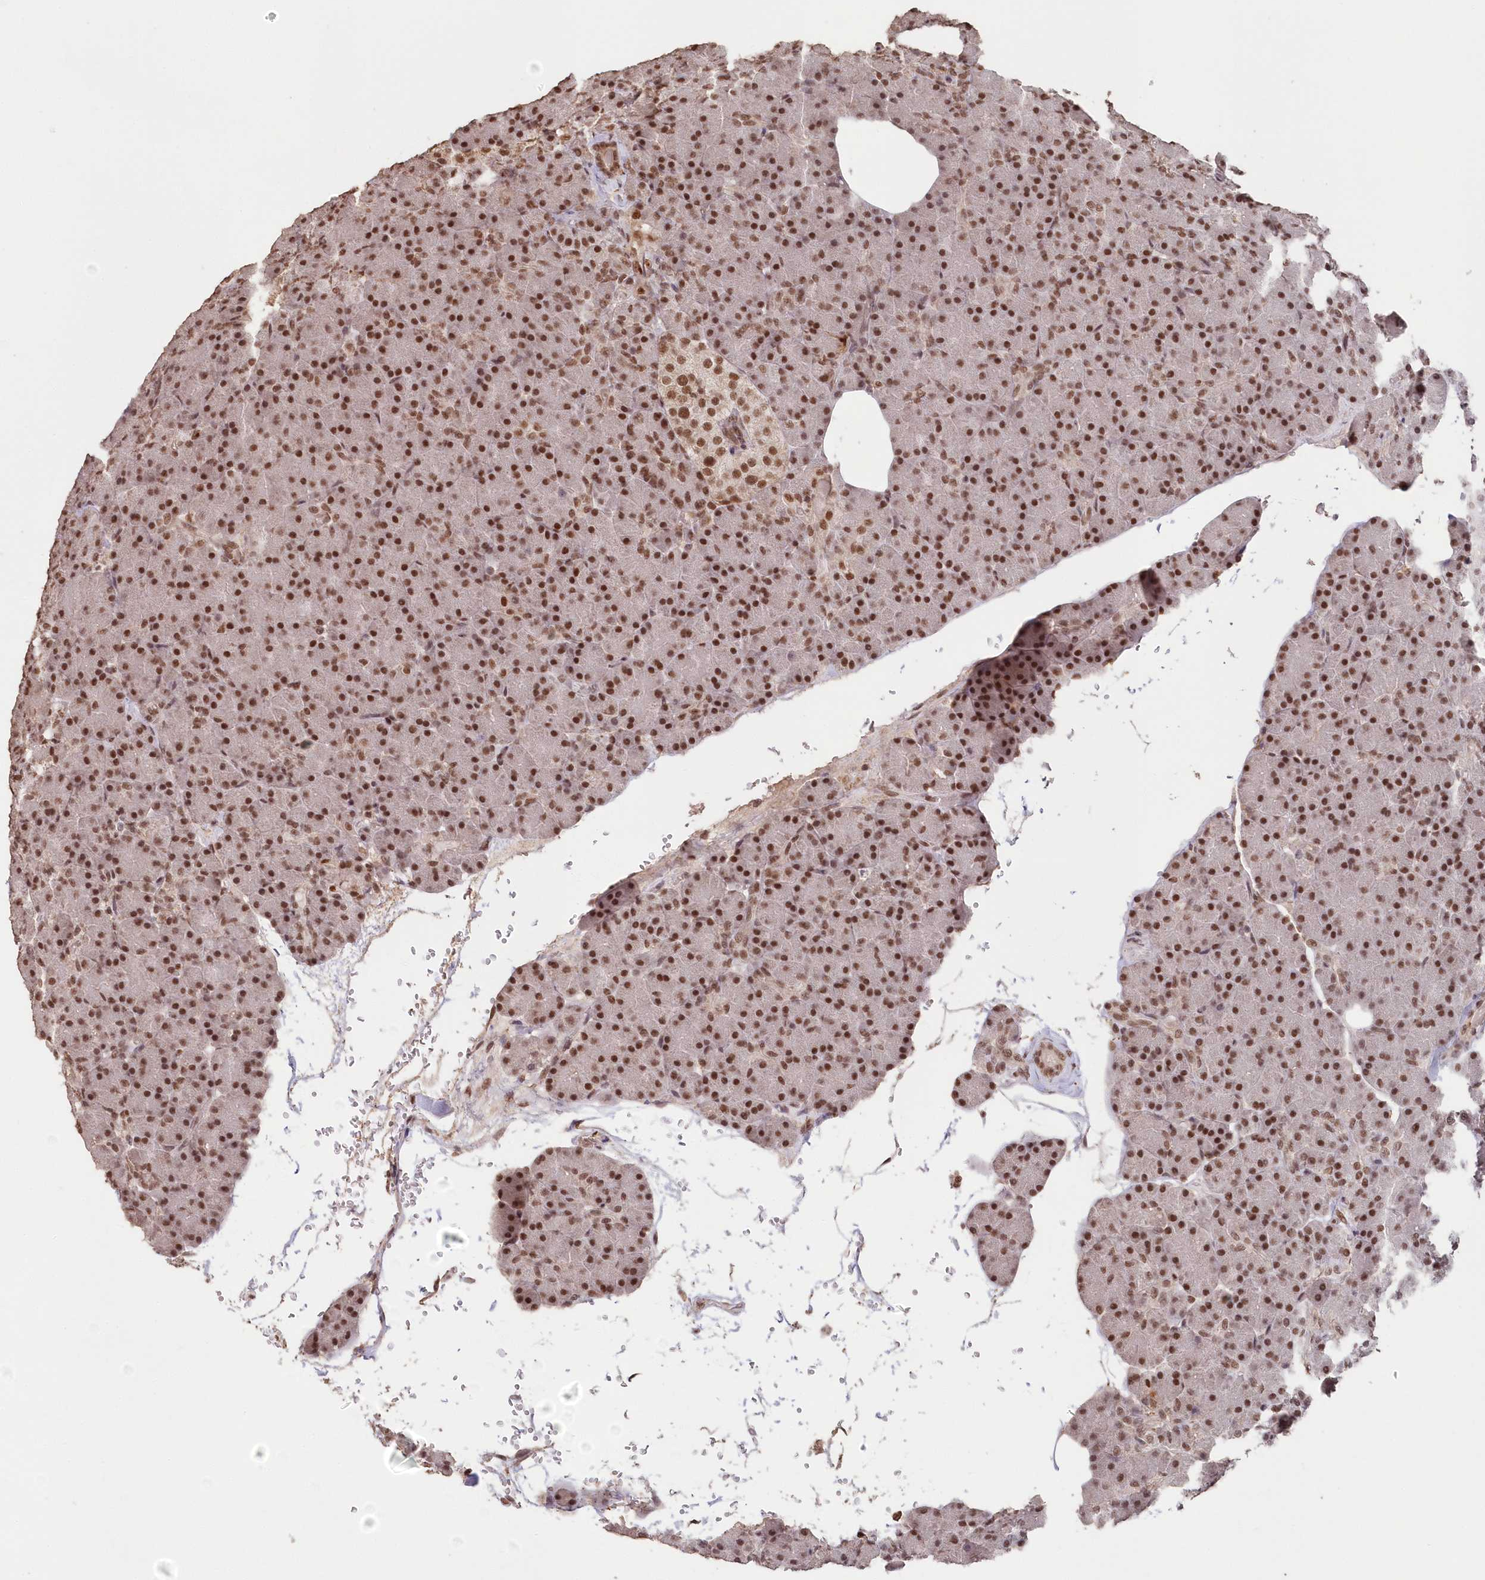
{"staining": {"intensity": "strong", "quantity": ">75%", "location": "nuclear"}, "tissue": "pancreas", "cell_type": "Exocrine glandular cells", "image_type": "normal", "snomed": [{"axis": "morphology", "description": "Normal tissue, NOS"}, {"axis": "topography", "description": "Pancreas"}], "caption": "Immunohistochemical staining of normal human pancreas displays strong nuclear protein expression in approximately >75% of exocrine glandular cells.", "gene": "PDS5A", "patient": {"sex": "female", "age": 43}}